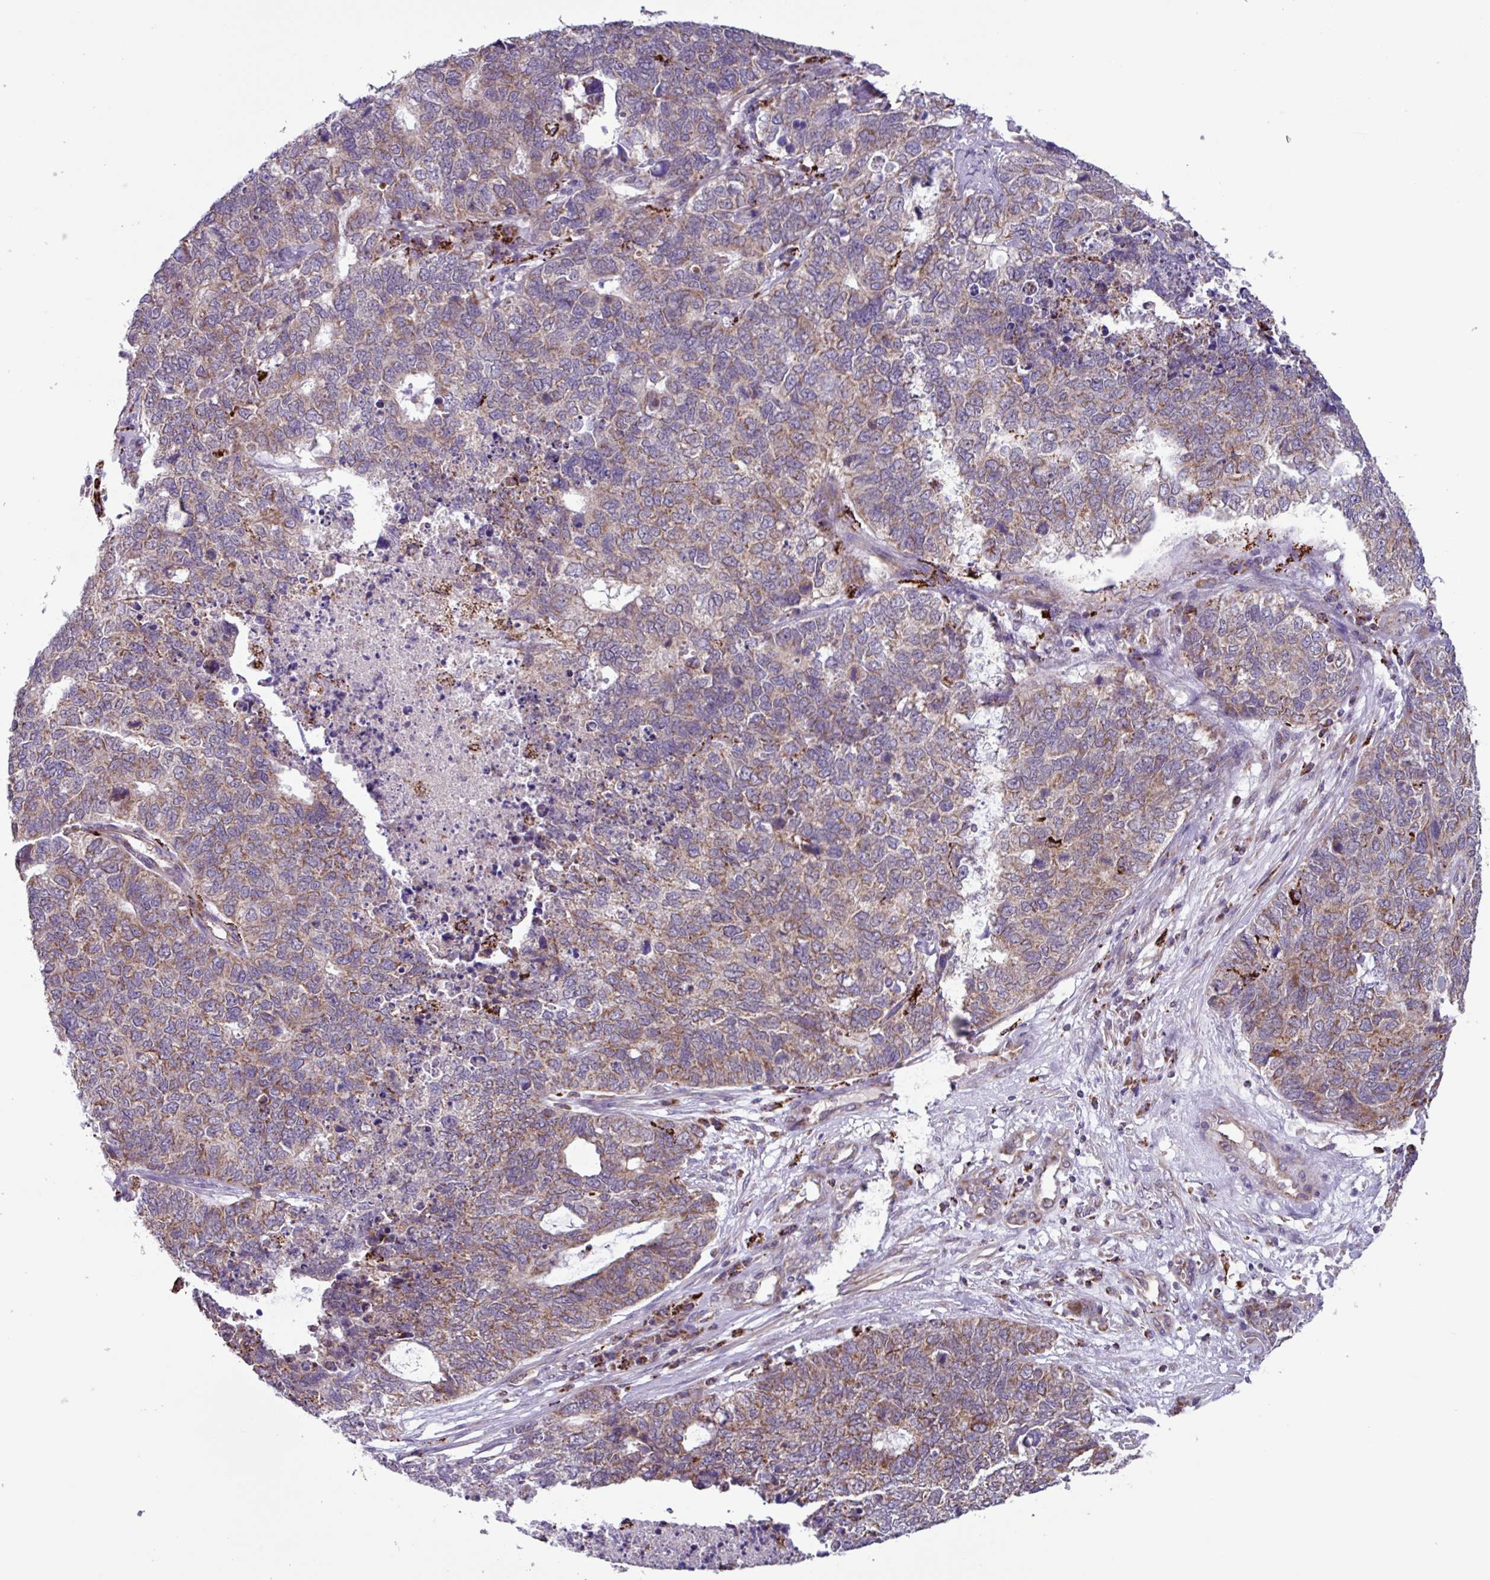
{"staining": {"intensity": "moderate", "quantity": "25%-75%", "location": "cytoplasmic/membranous"}, "tissue": "cervical cancer", "cell_type": "Tumor cells", "image_type": "cancer", "snomed": [{"axis": "morphology", "description": "Squamous cell carcinoma, NOS"}, {"axis": "topography", "description": "Cervix"}], "caption": "Immunohistochemical staining of human cervical cancer (squamous cell carcinoma) shows moderate cytoplasmic/membranous protein expression in about 25%-75% of tumor cells.", "gene": "AKIRIN1", "patient": {"sex": "female", "age": 63}}